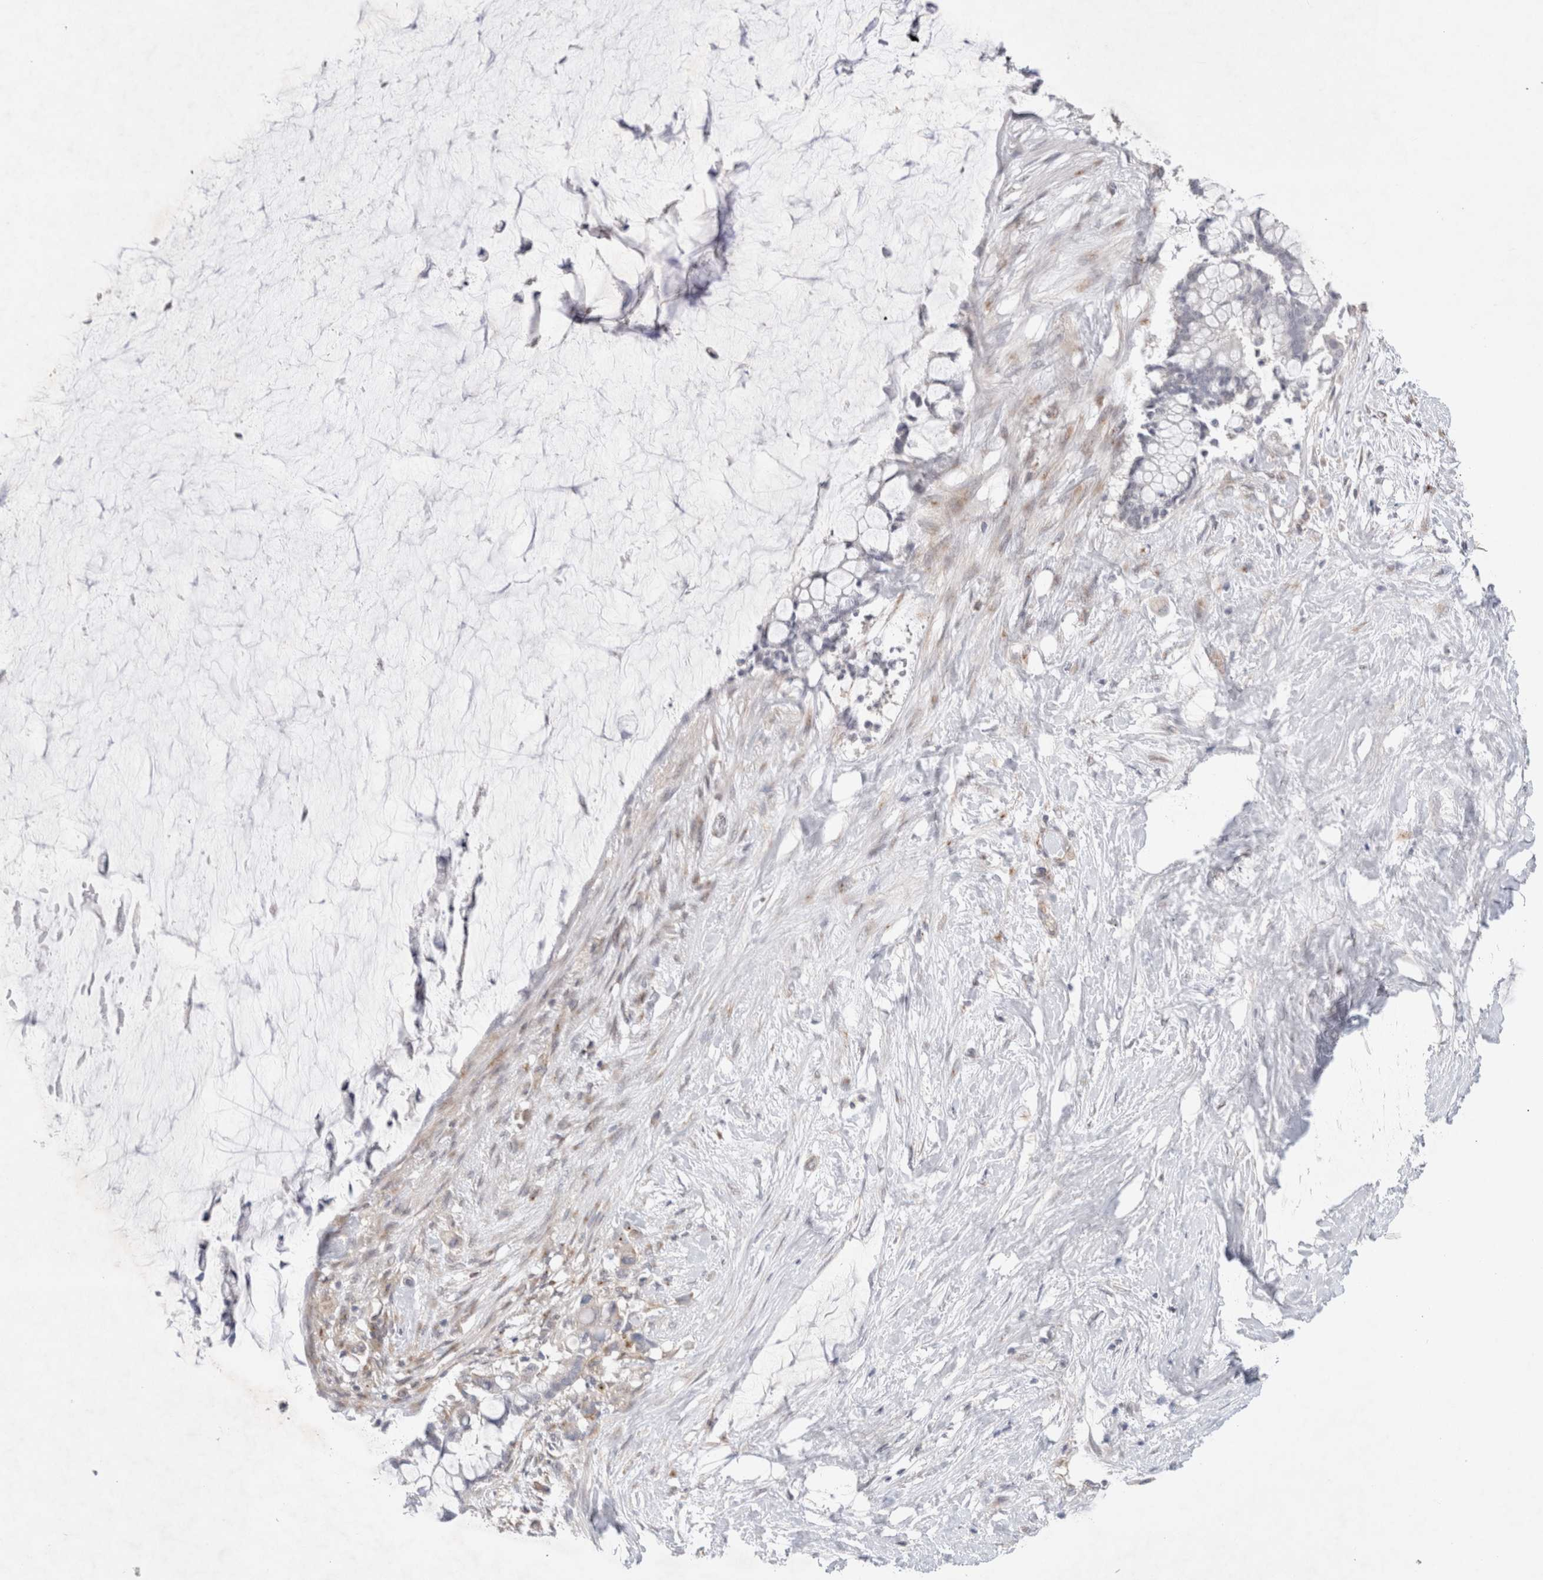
{"staining": {"intensity": "negative", "quantity": "none", "location": "none"}, "tissue": "pancreatic cancer", "cell_type": "Tumor cells", "image_type": "cancer", "snomed": [{"axis": "morphology", "description": "Adenocarcinoma, NOS"}, {"axis": "topography", "description": "Pancreas"}], "caption": "Image shows no significant protein expression in tumor cells of pancreatic cancer.", "gene": "BICD2", "patient": {"sex": "male", "age": 41}}